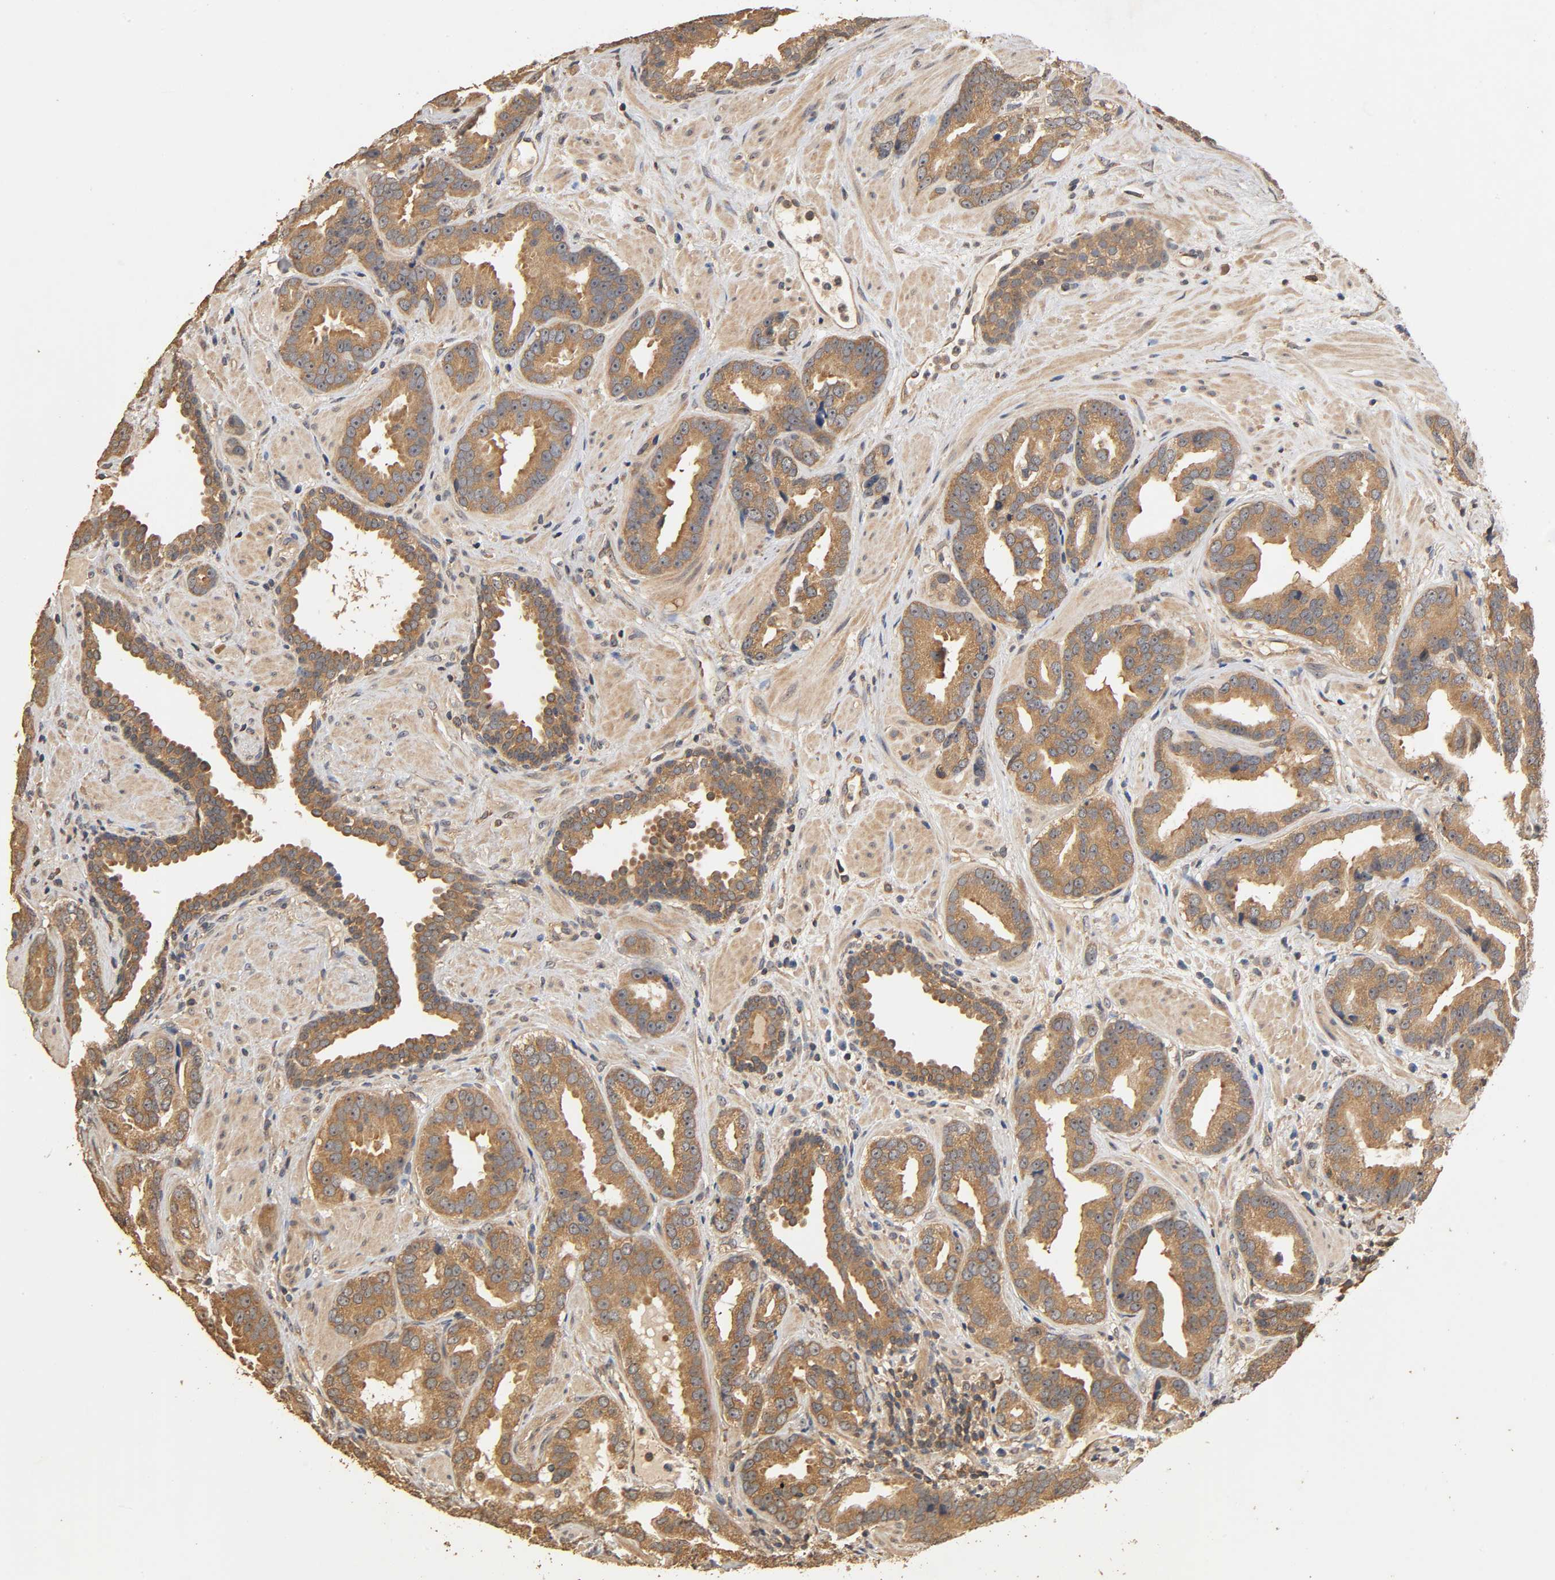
{"staining": {"intensity": "moderate", "quantity": ">75%", "location": "cytoplasmic/membranous"}, "tissue": "prostate cancer", "cell_type": "Tumor cells", "image_type": "cancer", "snomed": [{"axis": "morphology", "description": "Adenocarcinoma, Low grade"}, {"axis": "topography", "description": "Prostate"}], "caption": "An immunohistochemistry image of neoplastic tissue is shown. Protein staining in brown shows moderate cytoplasmic/membranous positivity in prostate cancer (adenocarcinoma (low-grade)) within tumor cells.", "gene": "ARHGEF7", "patient": {"sex": "male", "age": 59}}